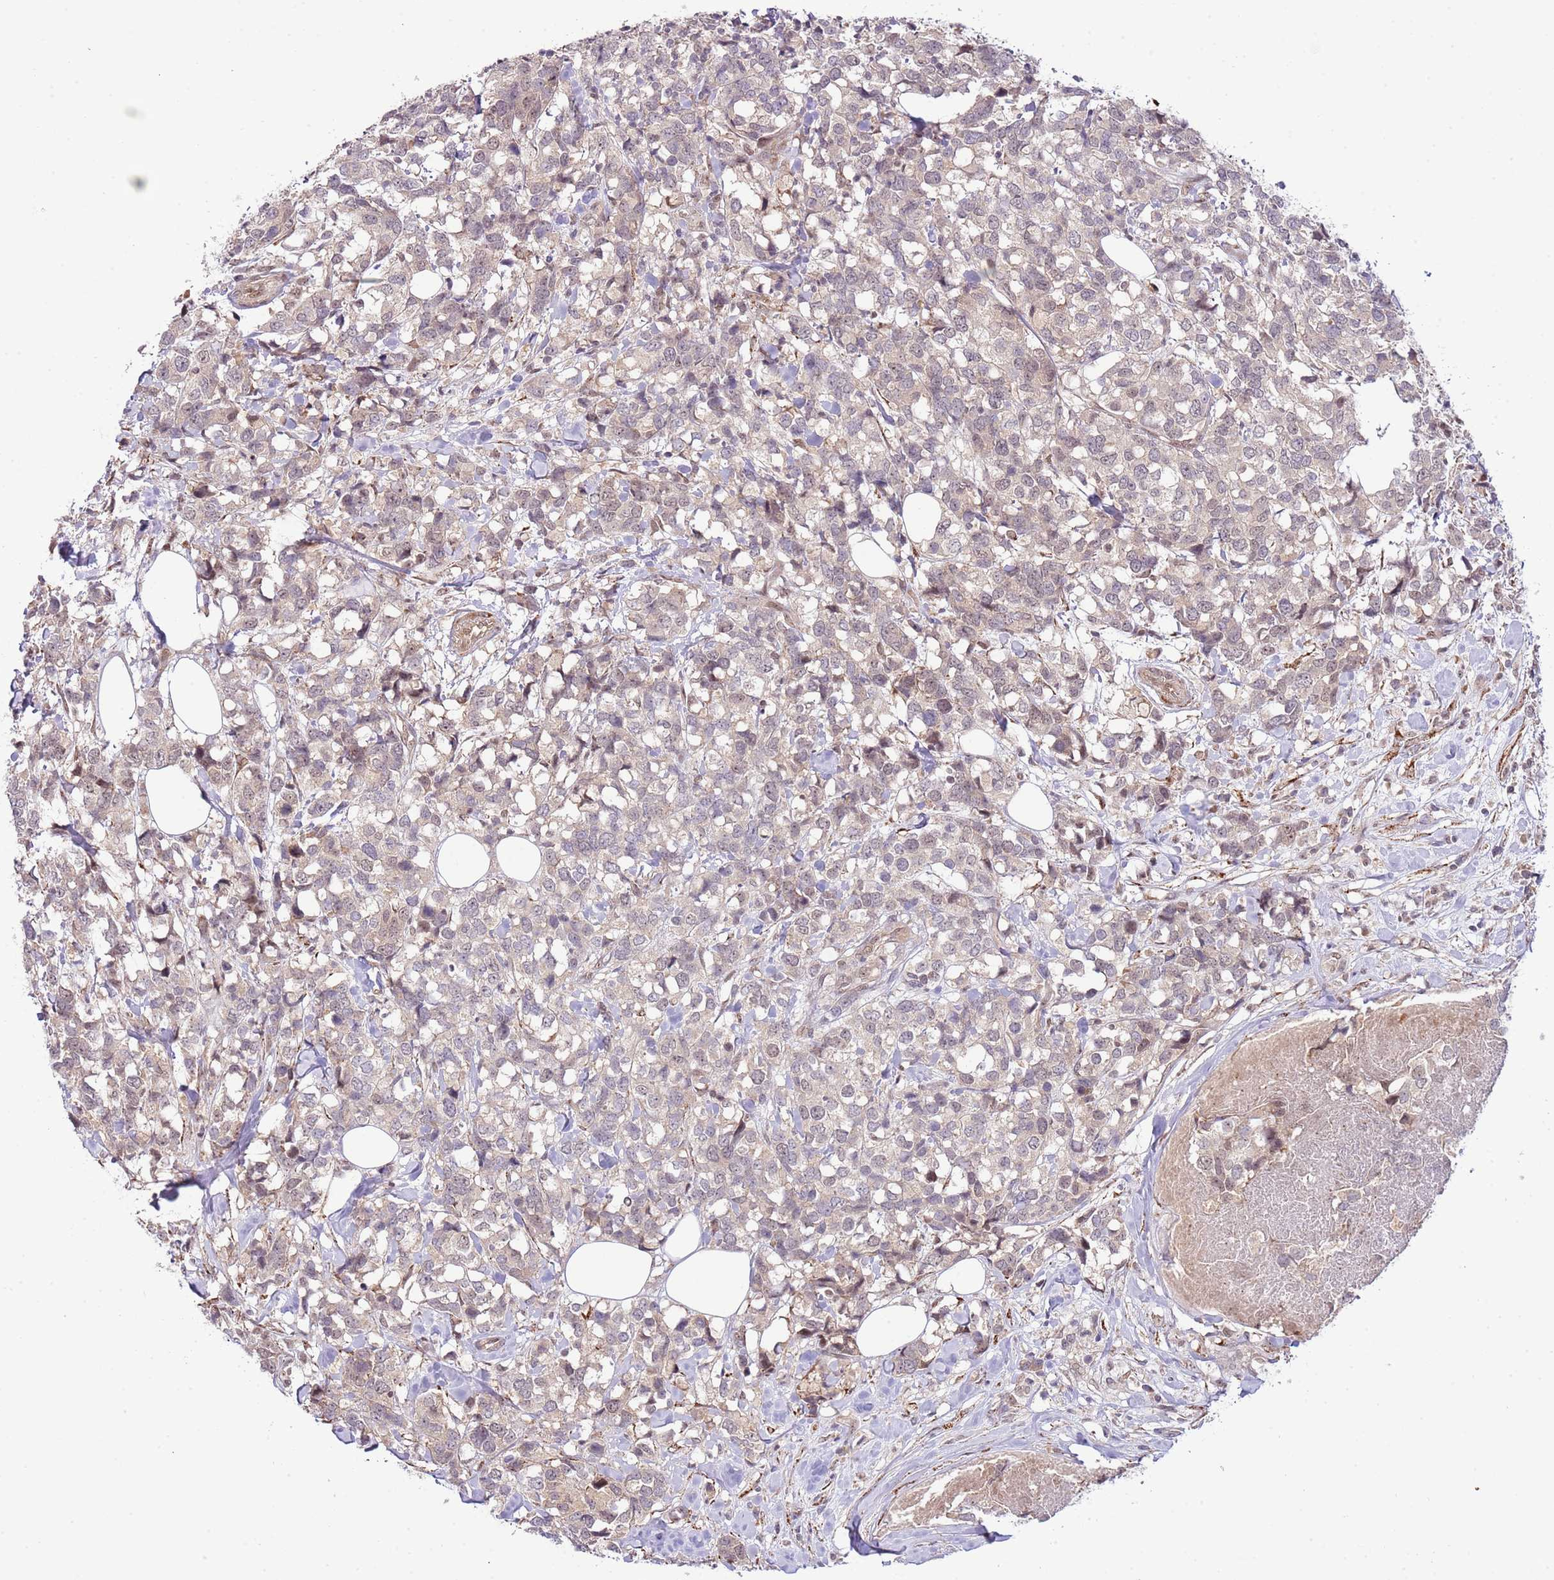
{"staining": {"intensity": "negative", "quantity": "none", "location": "none"}, "tissue": "breast cancer", "cell_type": "Tumor cells", "image_type": "cancer", "snomed": [{"axis": "morphology", "description": "Lobular carcinoma"}, {"axis": "topography", "description": "Breast"}], "caption": "Tumor cells show no significant protein positivity in lobular carcinoma (breast). Brightfield microscopy of IHC stained with DAB (brown) and hematoxylin (blue), captured at high magnification.", "gene": "CHD1", "patient": {"sex": "female", "age": 59}}